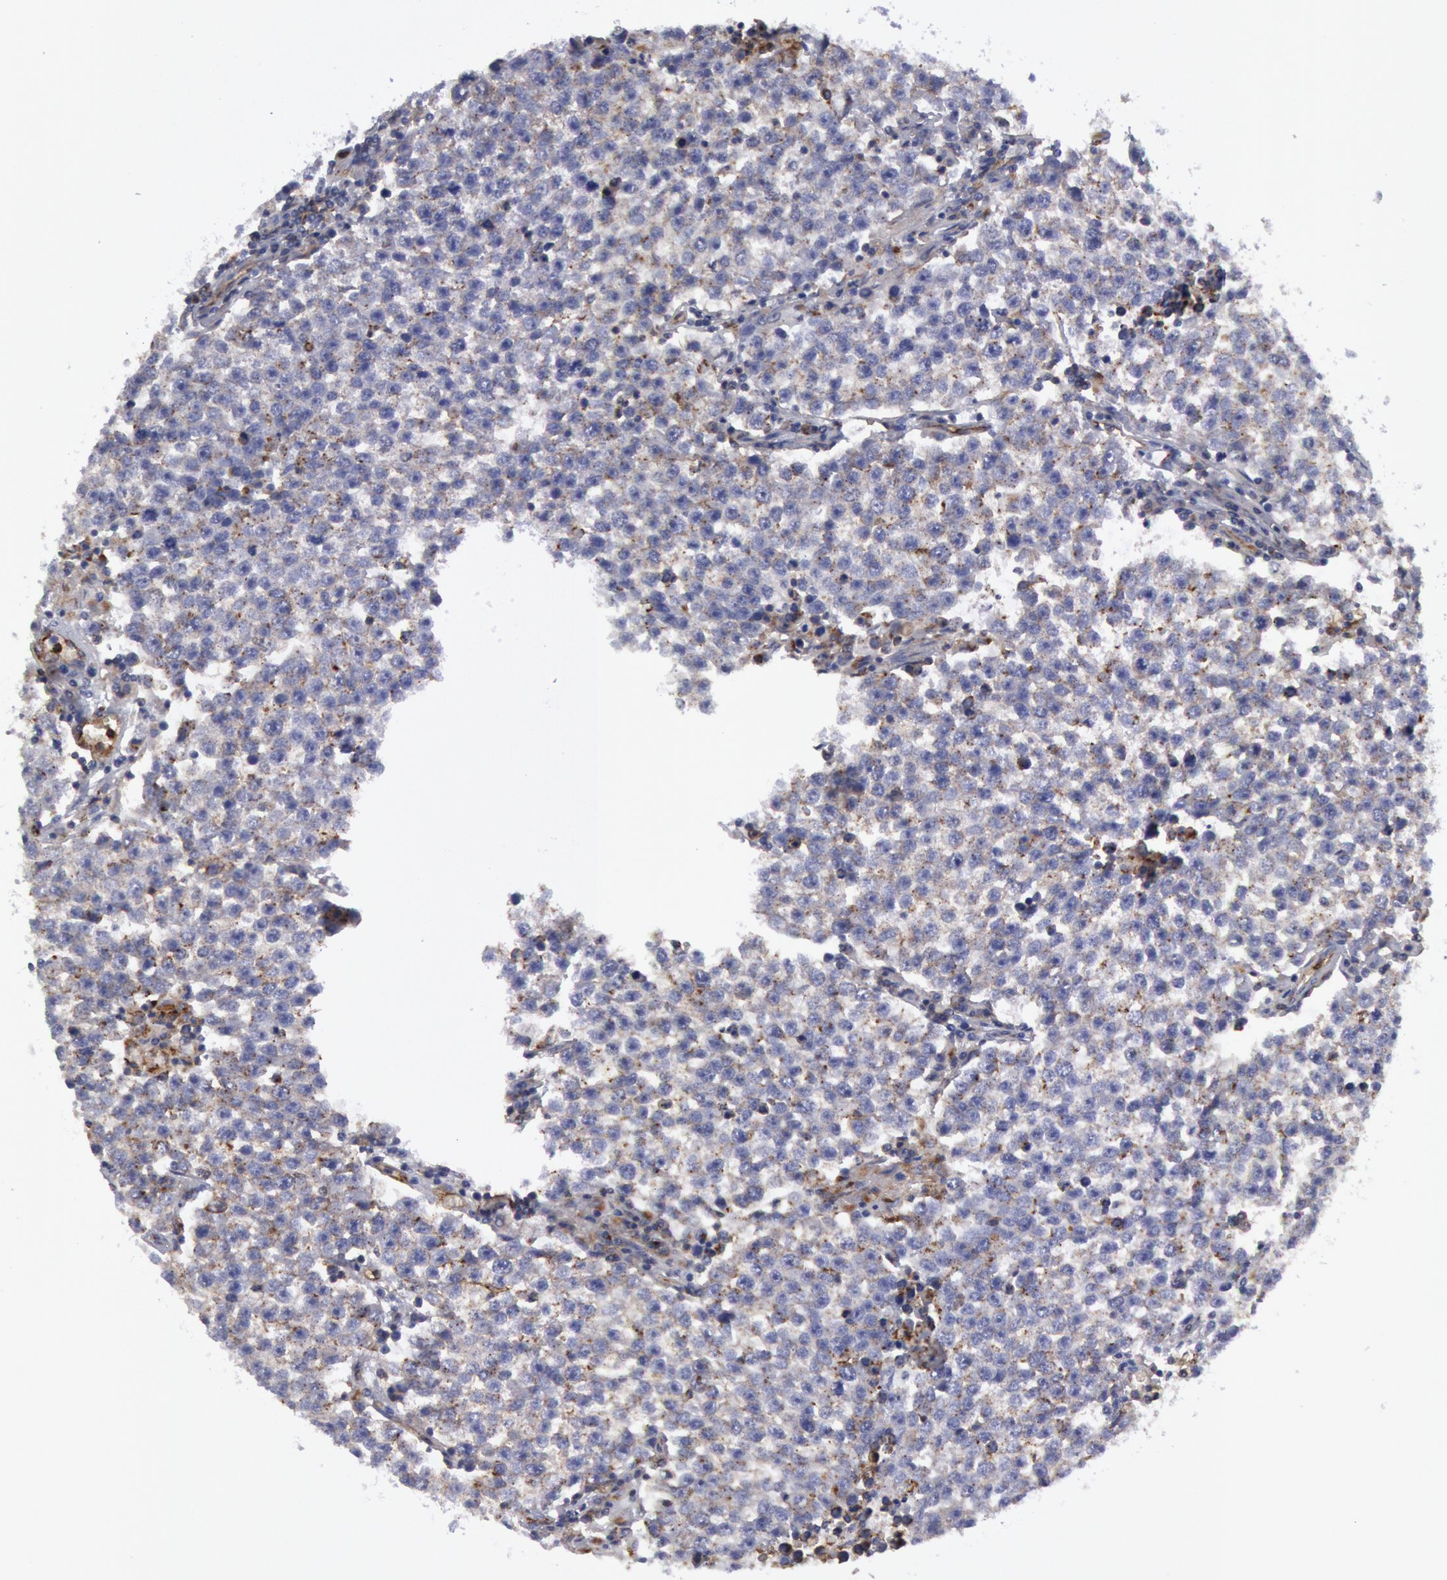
{"staining": {"intensity": "negative", "quantity": "none", "location": "none"}, "tissue": "testis cancer", "cell_type": "Tumor cells", "image_type": "cancer", "snomed": [{"axis": "morphology", "description": "Seminoma, NOS"}, {"axis": "topography", "description": "Testis"}], "caption": "Tumor cells show no significant protein positivity in testis cancer.", "gene": "FLOT1", "patient": {"sex": "male", "age": 36}}